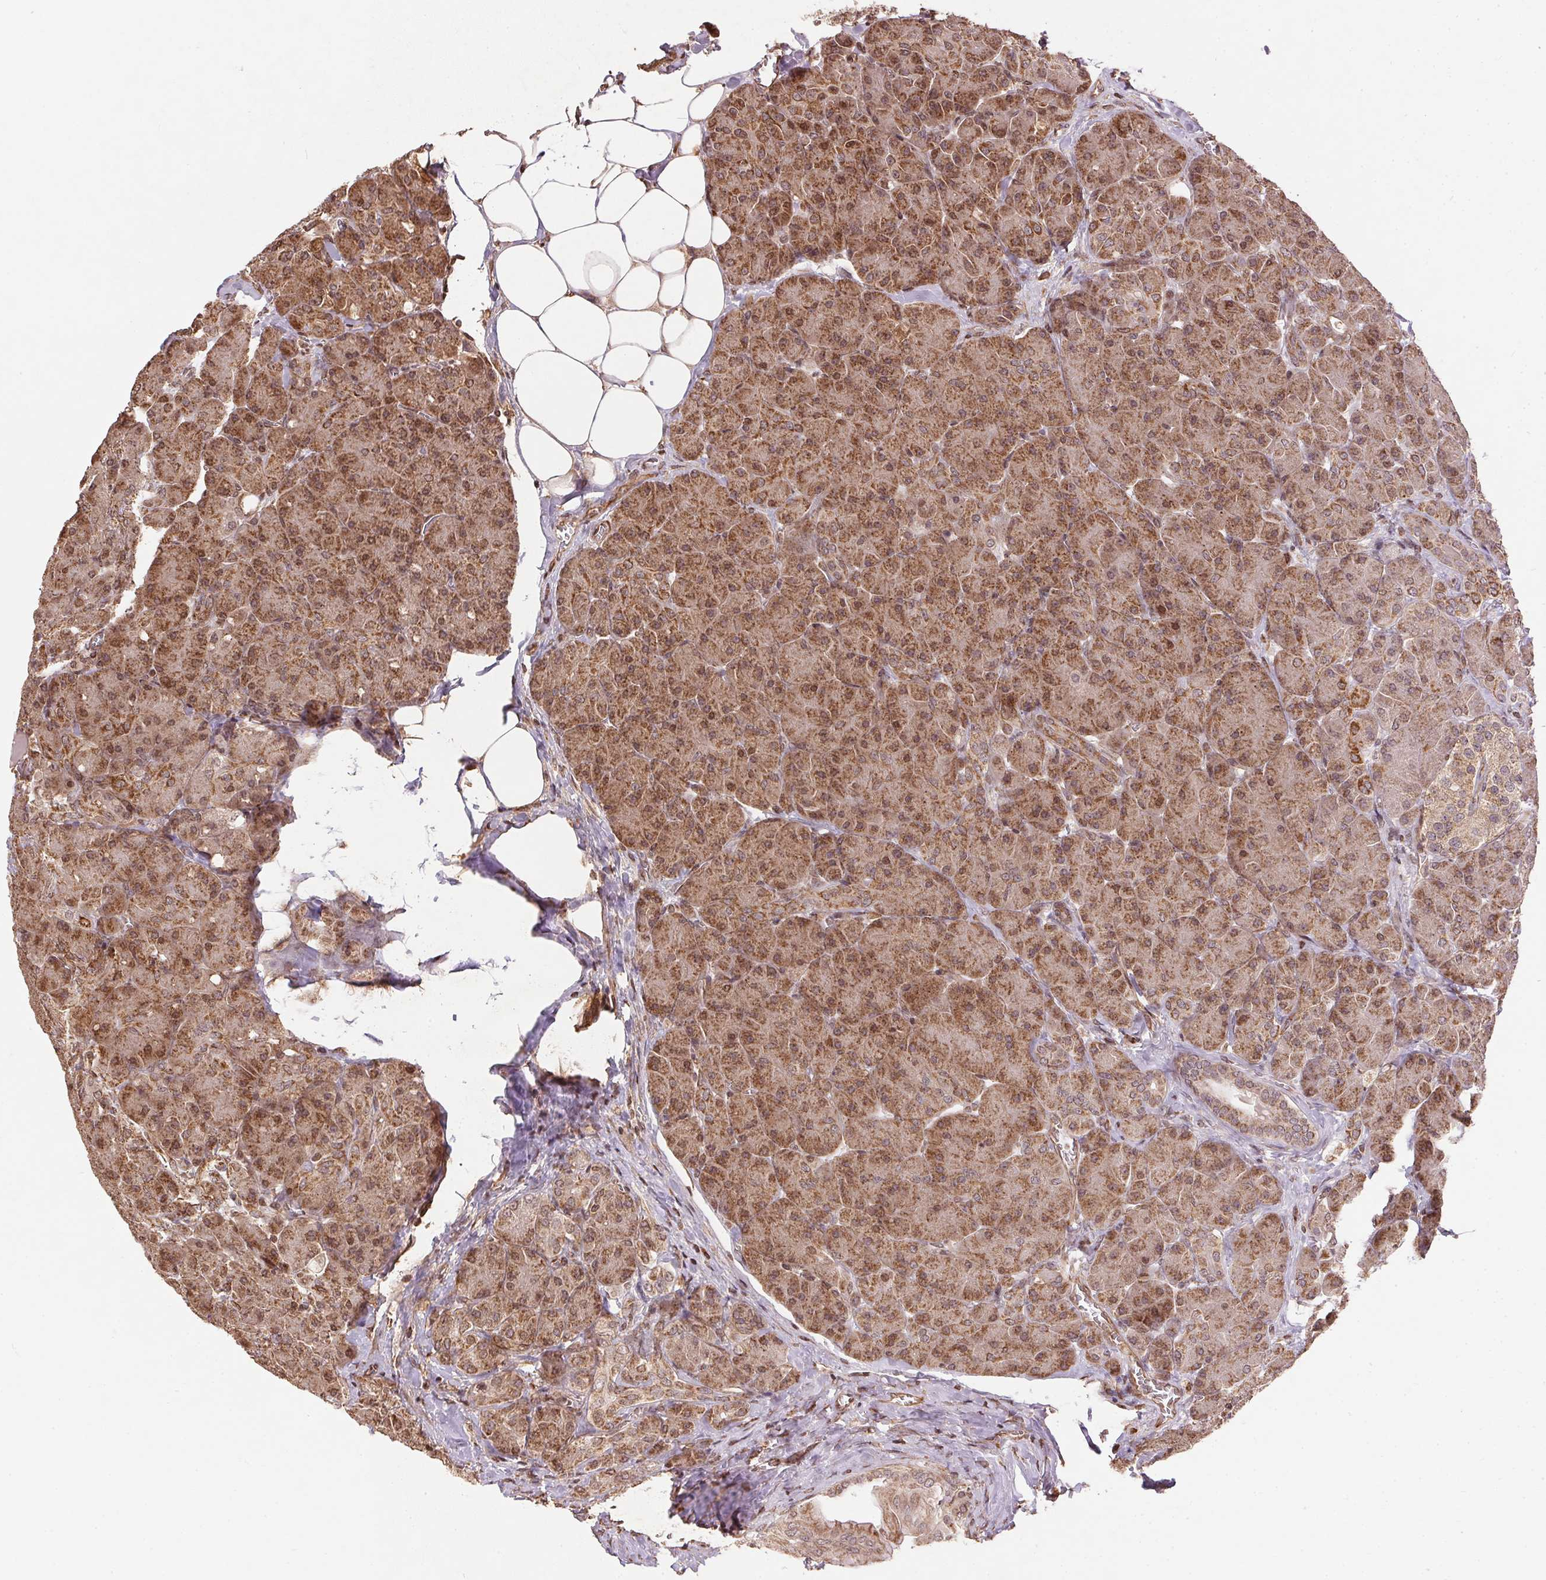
{"staining": {"intensity": "strong", "quantity": ">75%", "location": "cytoplasmic/membranous"}, "tissue": "pancreas", "cell_type": "Exocrine glandular cells", "image_type": "normal", "snomed": [{"axis": "morphology", "description": "Normal tissue, NOS"}, {"axis": "topography", "description": "Pancreas"}], "caption": "Protein expression by immunohistochemistry shows strong cytoplasmic/membranous staining in approximately >75% of exocrine glandular cells in normal pancreas.", "gene": "SPRED2", "patient": {"sex": "male", "age": 55}}